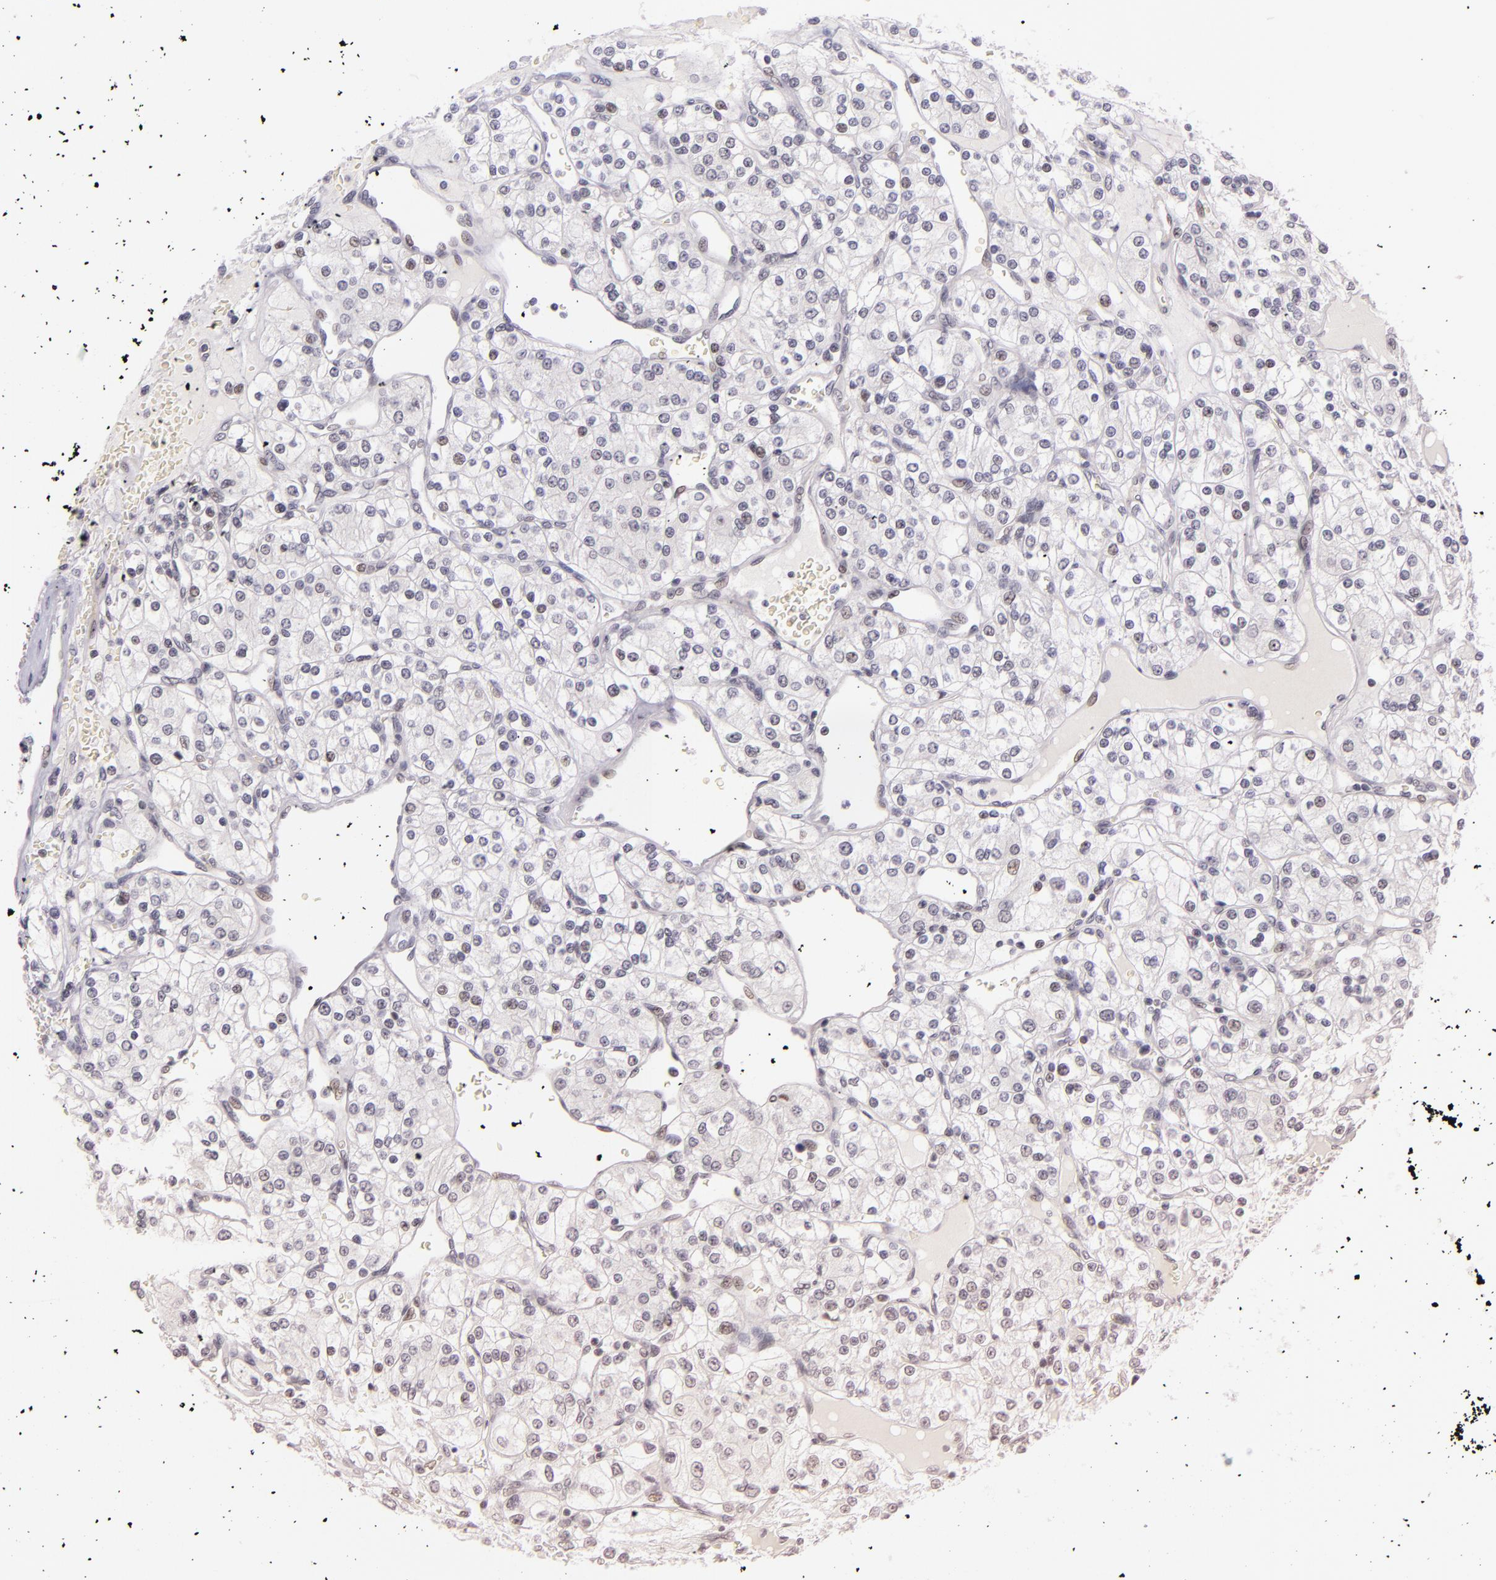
{"staining": {"intensity": "negative", "quantity": "none", "location": "none"}, "tissue": "renal cancer", "cell_type": "Tumor cells", "image_type": "cancer", "snomed": [{"axis": "morphology", "description": "Adenocarcinoma, NOS"}, {"axis": "topography", "description": "Kidney"}], "caption": "Immunohistochemistry of renal adenocarcinoma exhibits no staining in tumor cells.", "gene": "BCL3", "patient": {"sex": "female", "age": 62}}